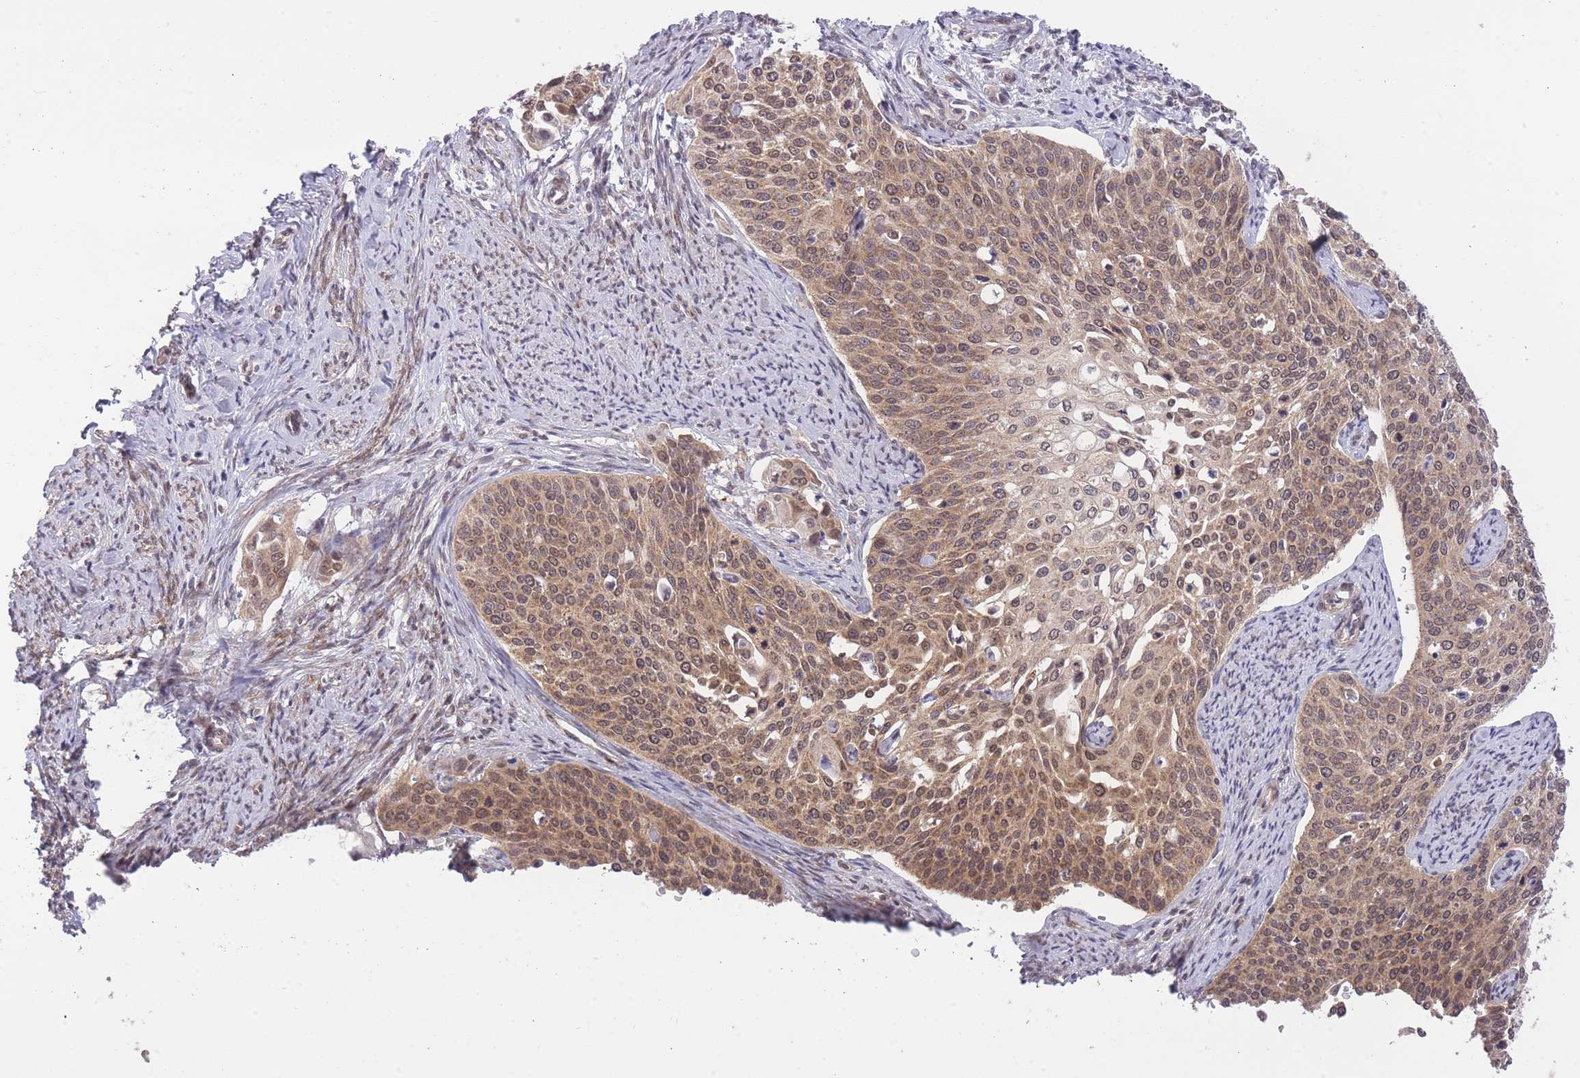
{"staining": {"intensity": "moderate", "quantity": ">75%", "location": "cytoplasmic/membranous,nuclear"}, "tissue": "cervical cancer", "cell_type": "Tumor cells", "image_type": "cancer", "snomed": [{"axis": "morphology", "description": "Squamous cell carcinoma, NOS"}, {"axis": "topography", "description": "Cervix"}], "caption": "Immunohistochemical staining of cervical cancer reveals medium levels of moderate cytoplasmic/membranous and nuclear staining in approximately >75% of tumor cells.", "gene": "ELOA2", "patient": {"sex": "female", "age": 44}}